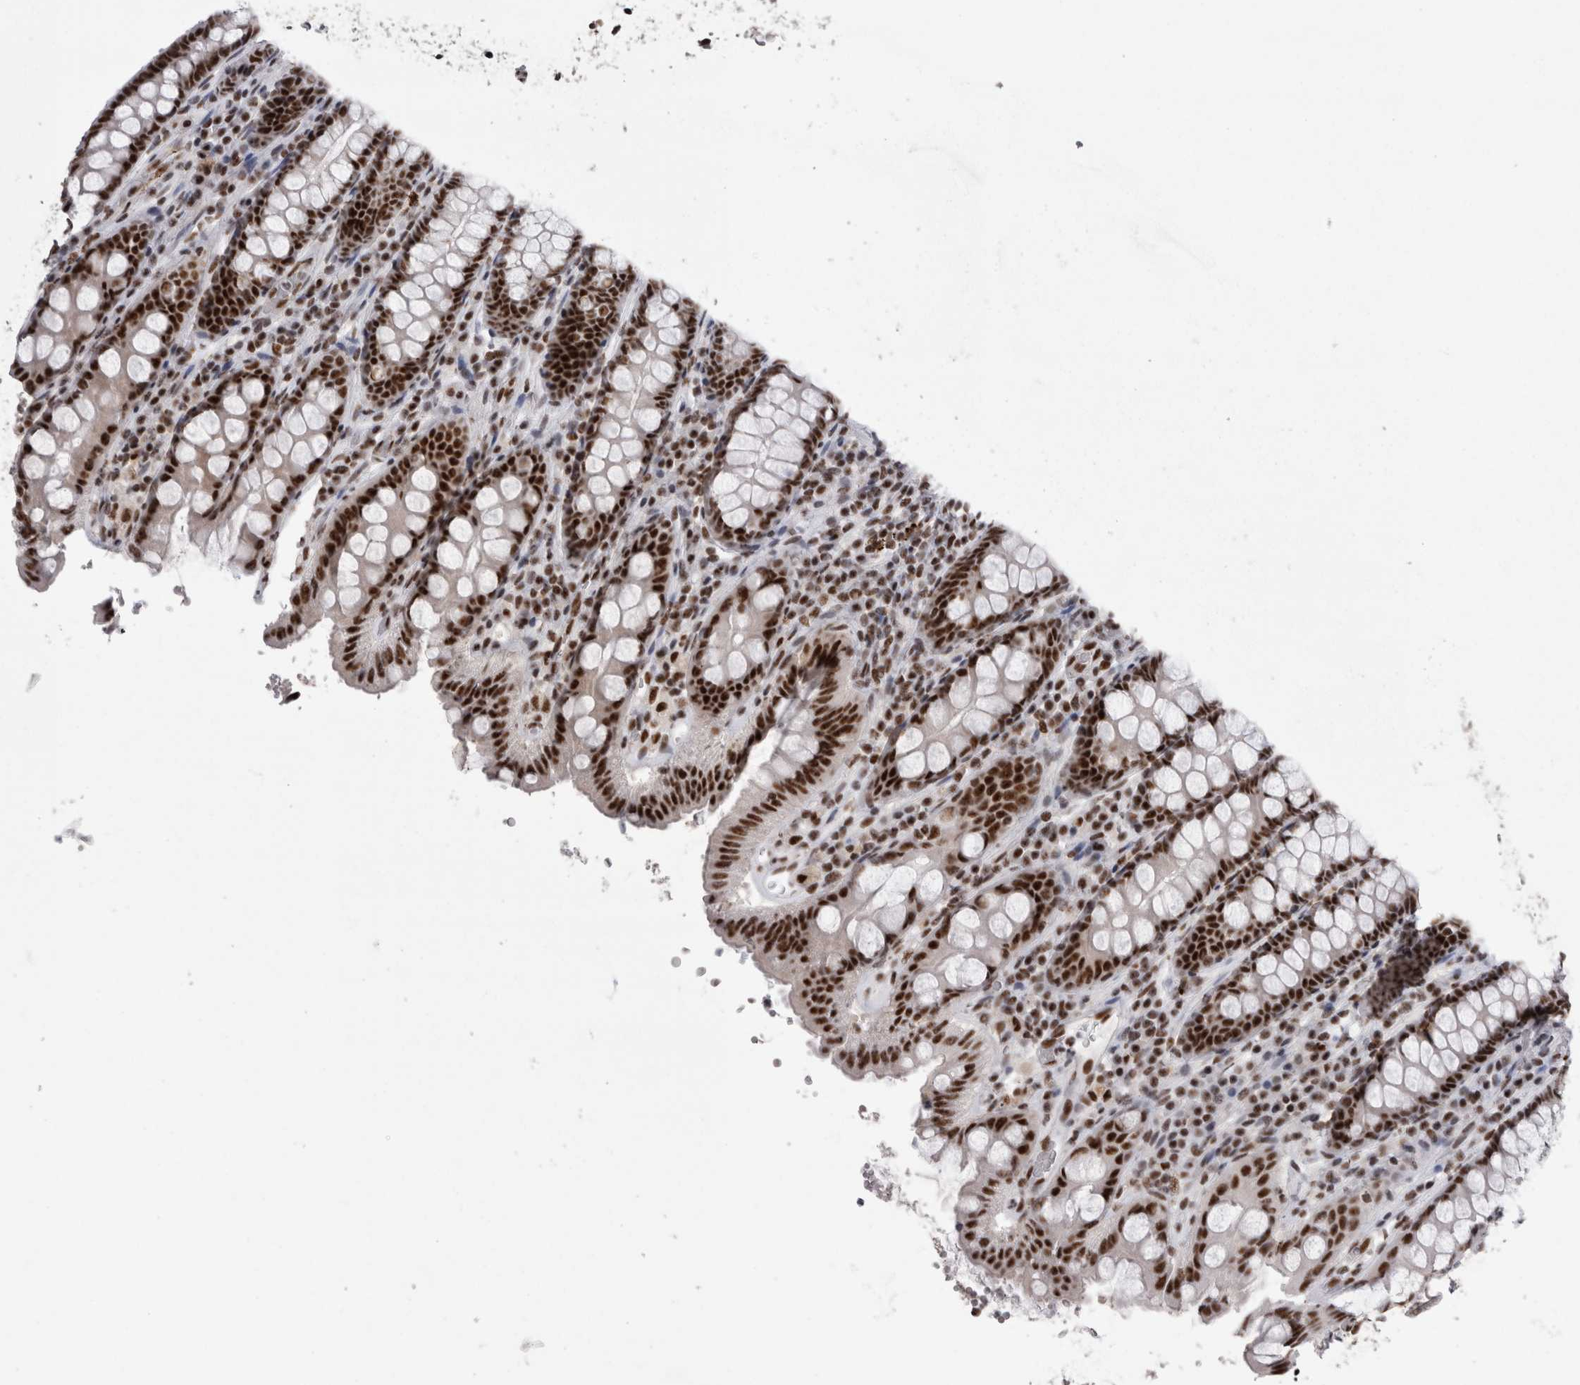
{"staining": {"intensity": "strong", "quantity": ">75%", "location": "nuclear"}, "tissue": "colon", "cell_type": "Endothelial cells", "image_type": "normal", "snomed": [{"axis": "morphology", "description": "Normal tissue, NOS"}, {"axis": "topography", "description": "Colon"}, {"axis": "topography", "description": "Peripheral nerve tissue"}], "caption": "IHC photomicrograph of unremarkable colon: colon stained using IHC displays high levels of strong protein expression localized specifically in the nuclear of endothelial cells, appearing as a nuclear brown color.", "gene": "SNRNP40", "patient": {"sex": "female", "age": 61}}